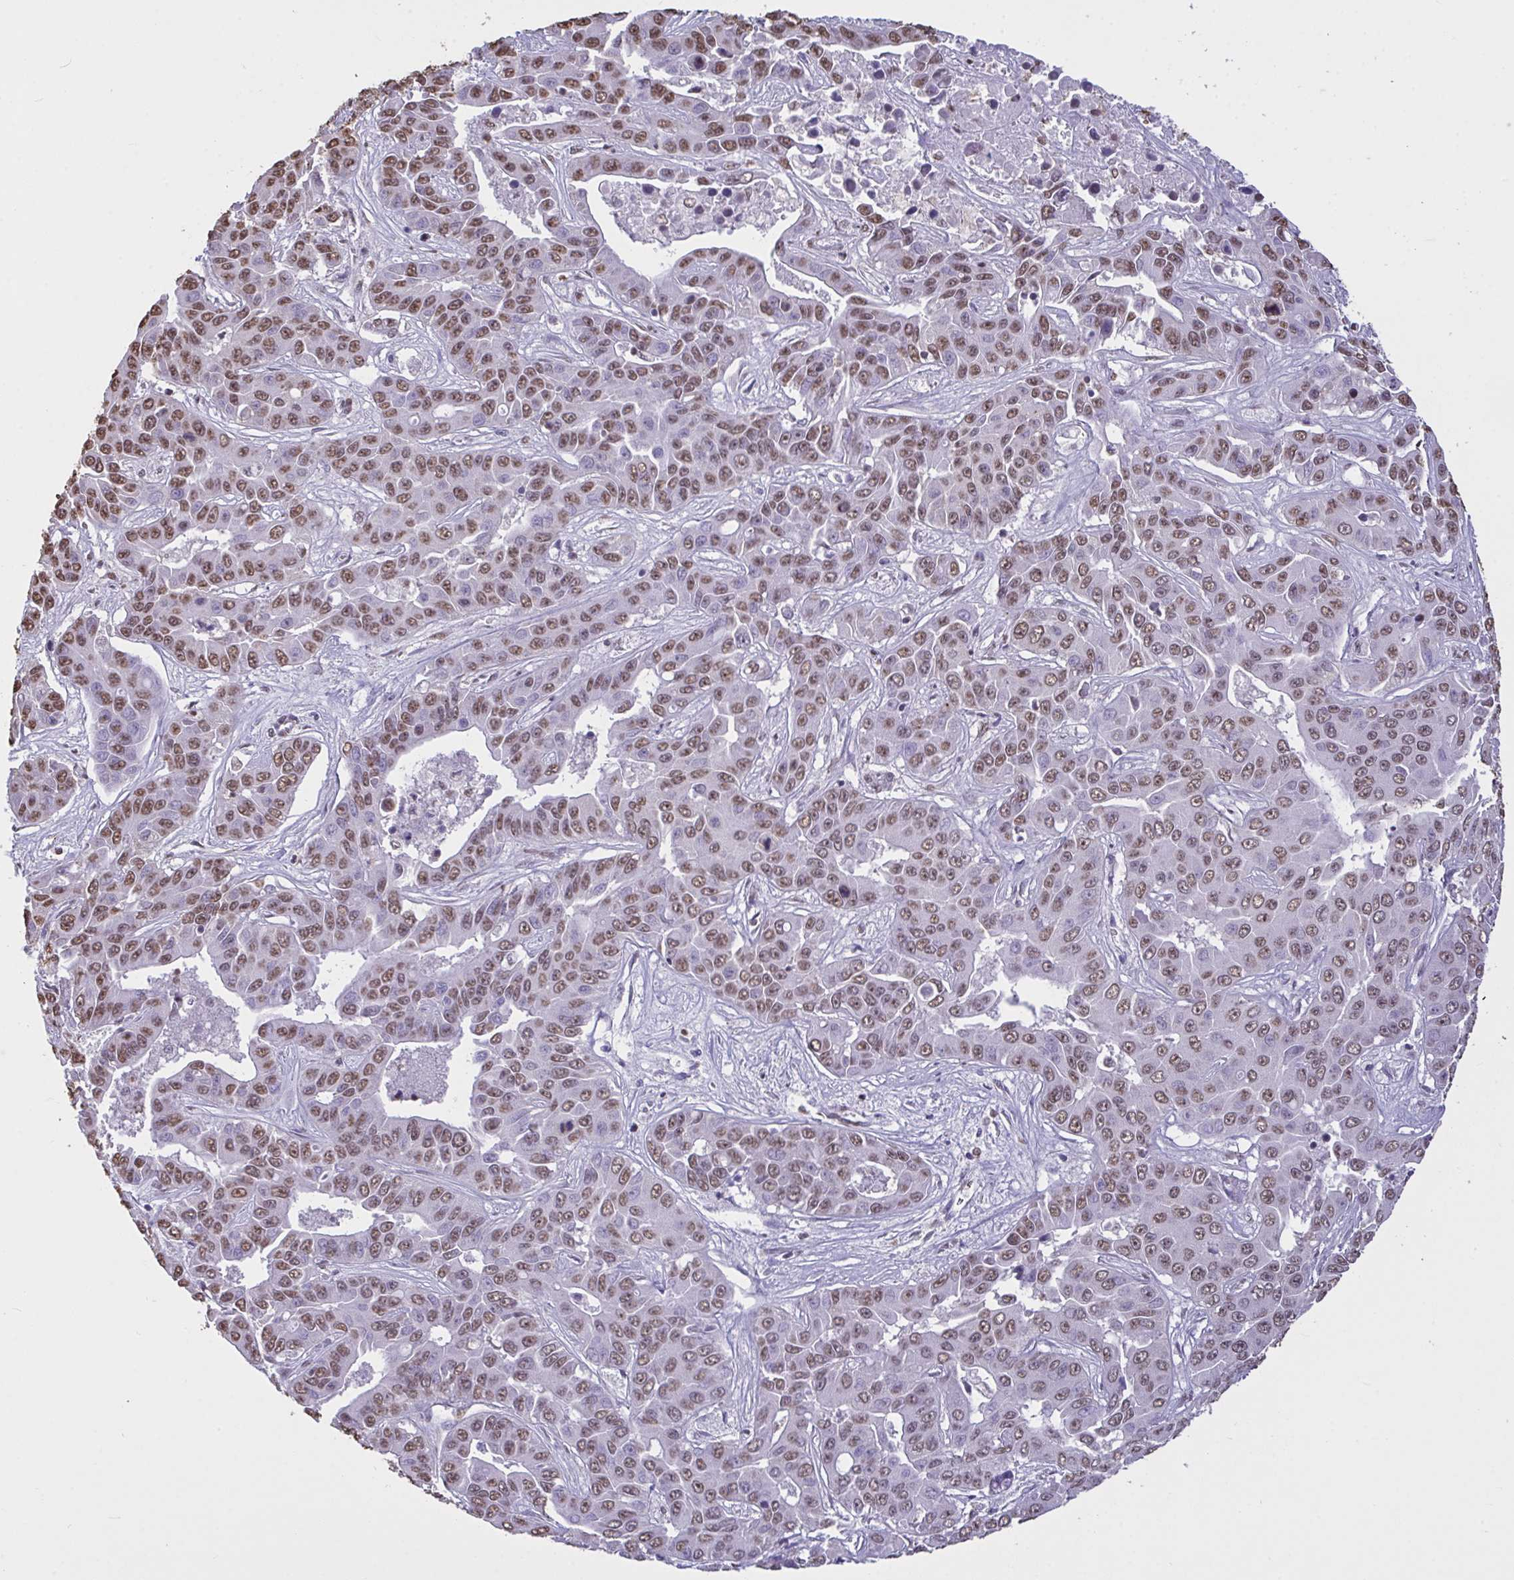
{"staining": {"intensity": "moderate", "quantity": ">75%", "location": "nuclear"}, "tissue": "liver cancer", "cell_type": "Tumor cells", "image_type": "cancer", "snomed": [{"axis": "morphology", "description": "Cholangiocarcinoma"}, {"axis": "topography", "description": "Liver"}], "caption": "The immunohistochemical stain shows moderate nuclear positivity in tumor cells of liver cancer (cholangiocarcinoma) tissue.", "gene": "SEMA6B", "patient": {"sex": "female", "age": 52}}